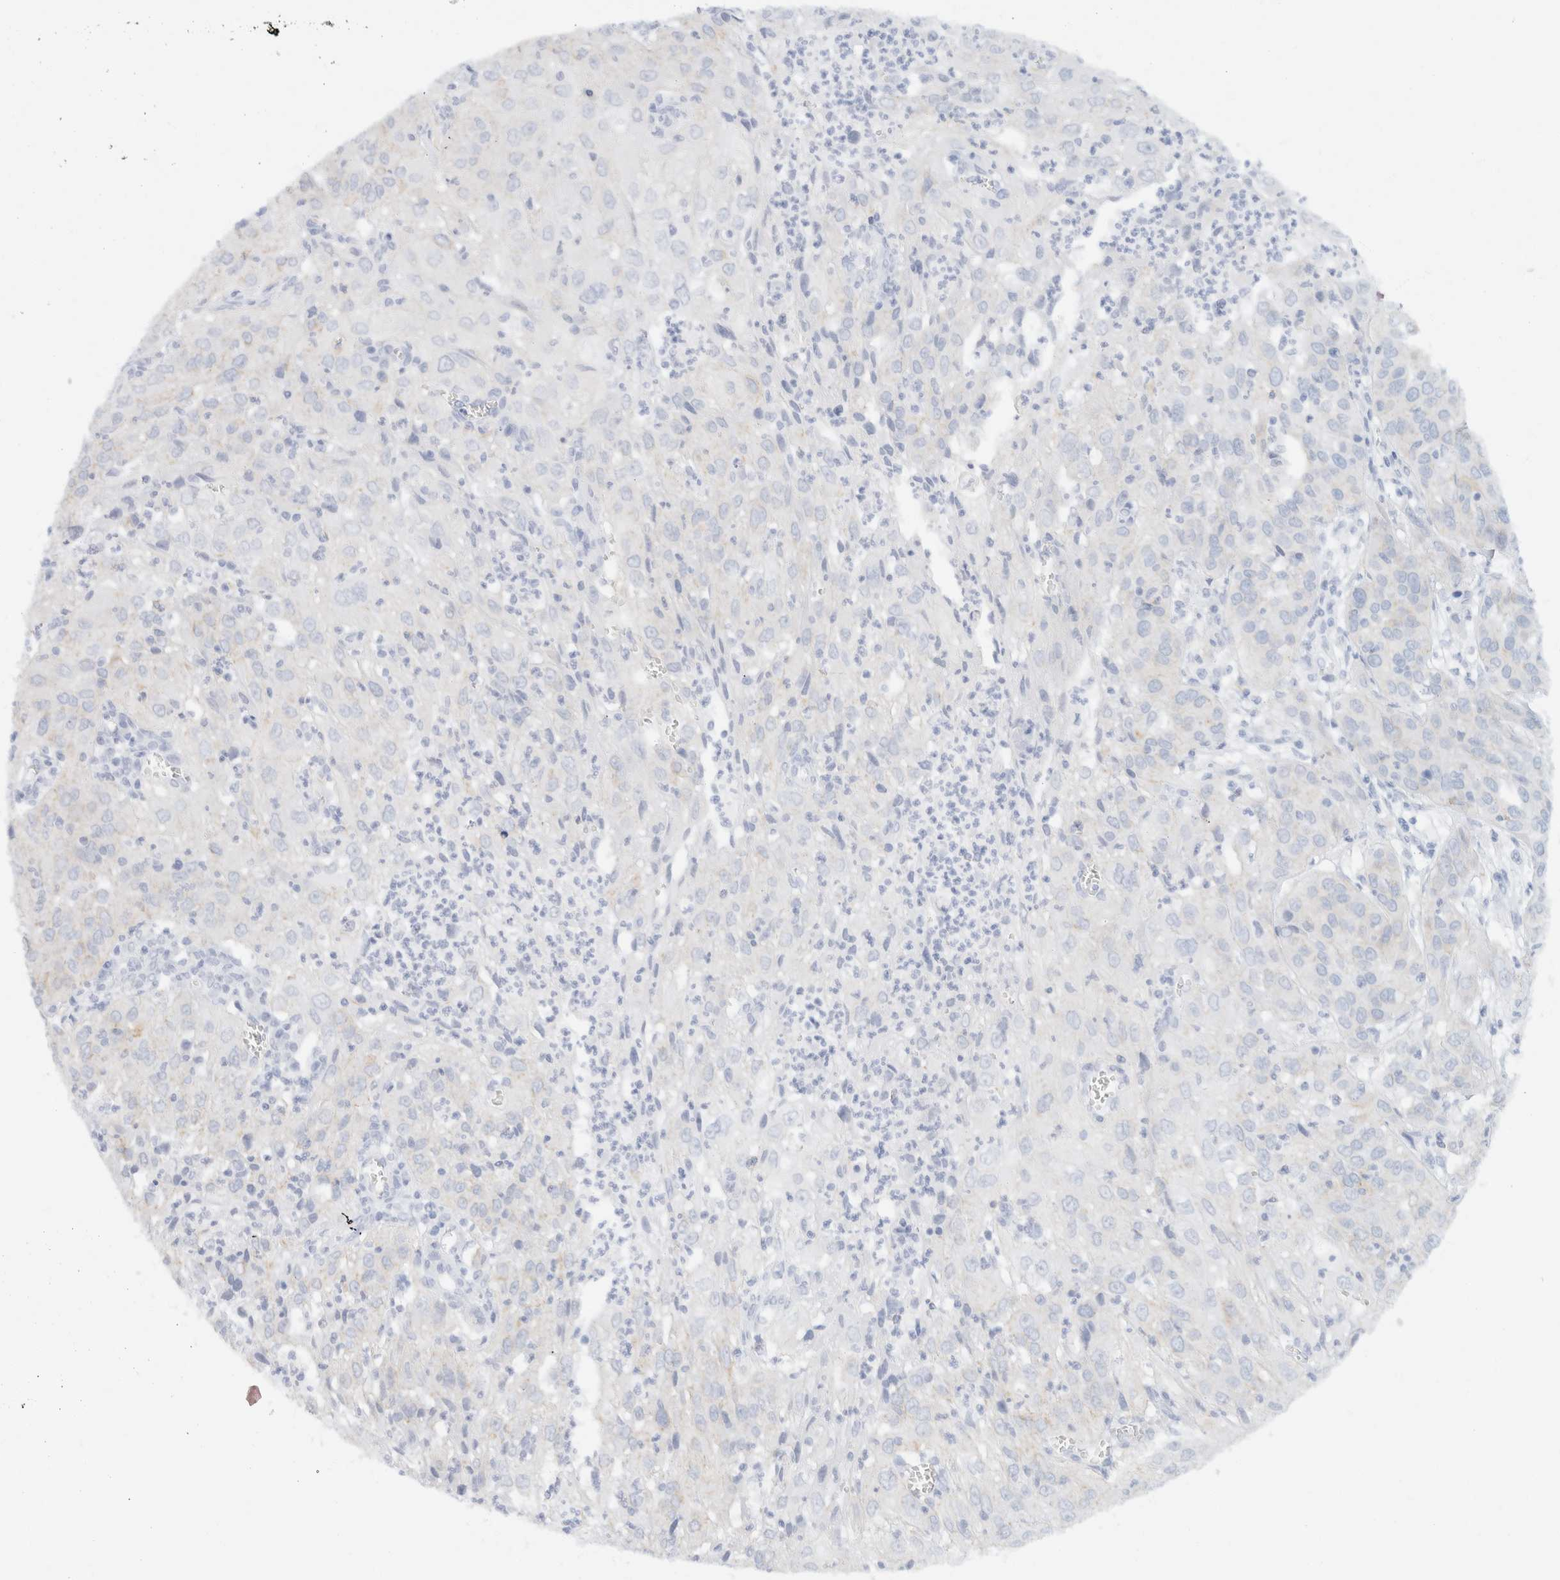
{"staining": {"intensity": "negative", "quantity": "none", "location": "none"}, "tissue": "cervical cancer", "cell_type": "Tumor cells", "image_type": "cancer", "snomed": [{"axis": "morphology", "description": "Squamous cell carcinoma, NOS"}, {"axis": "topography", "description": "Cervix"}], "caption": "Human squamous cell carcinoma (cervical) stained for a protein using IHC shows no expression in tumor cells.", "gene": "KRT20", "patient": {"sex": "female", "age": 32}}